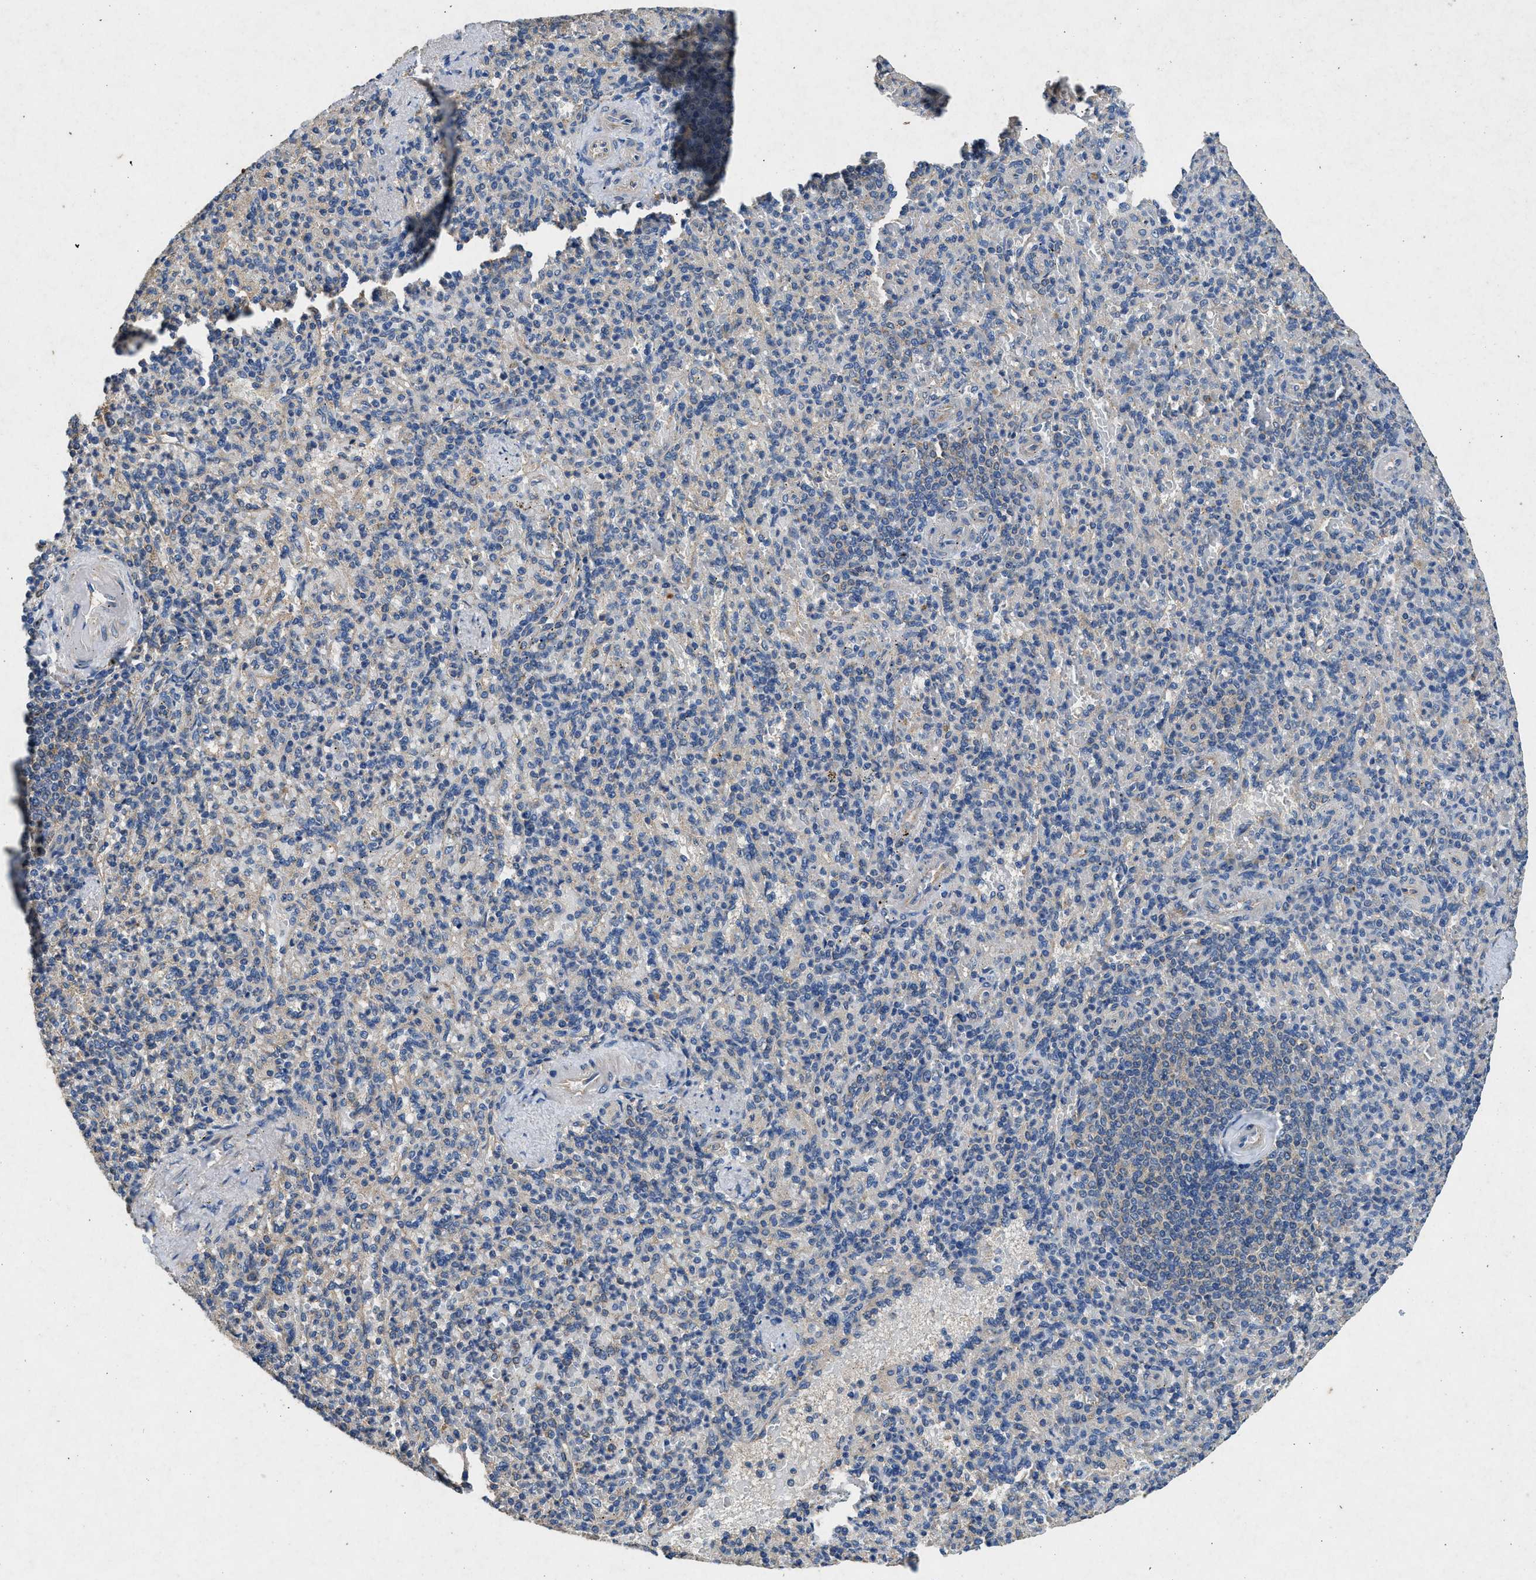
{"staining": {"intensity": "negative", "quantity": "none", "location": "none"}, "tissue": "spleen", "cell_type": "Cells in red pulp", "image_type": "normal", "snomed": [{"axis": "morphology", "description": "Normal tissue, NOS"}, {"axis": "topography", "description": "Spleen"}], "caption": "Immunohistochemical staining of unremarkable human spleen demonstrates no significant staining in cells in red pulp. (IHC, brightfield microscopy, high magnification).", "gene": "CDK15", "patient": {"sex": "female", "age": 74}}